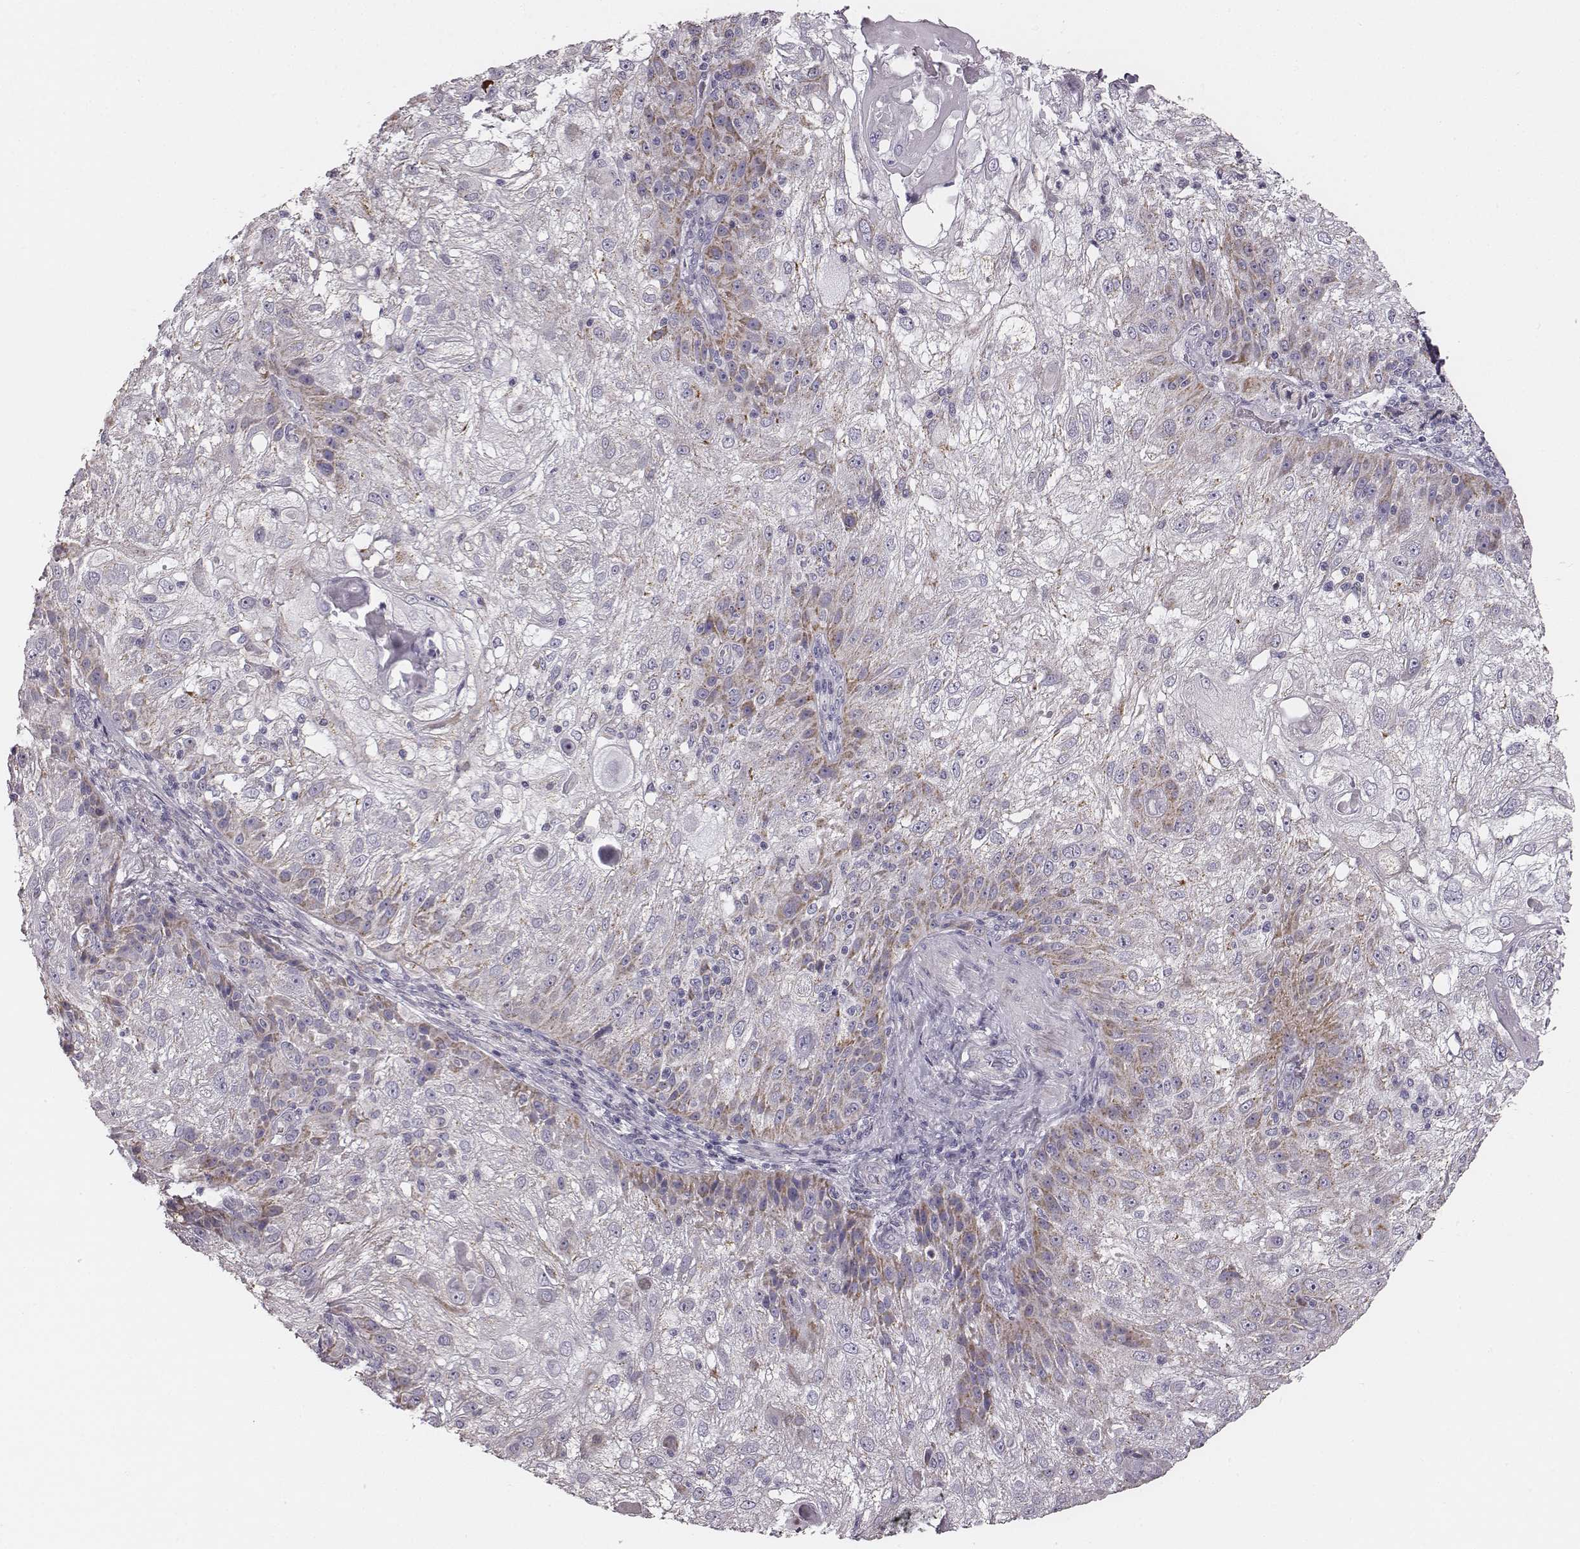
{"staining": {"intensity": "moderate", "quantity": "<25%", "location": "cytoplasmic/membranous"}, "tissue": "skin cancer", "cell_type": "Tumor cells", "image_type": "cancer", "snomed": [{"axis": "morphology", "description": "Normal tissue, NOS"}, {"axis": "morphology", "description": "Squamous cell carcinoma, NOS"}, {"axis": "topography", "description": "Skin"}], "caption": "A high-resolution micrograph shows immunohistochemistry staining of skin cancer (squamous cell carcinoma), which exhibits moderate cytoplasmic/membranous staining in approximately <25% of tumor cells.", "gene": "UBL4B", "patient": {"sex": "female", "age": 83}}